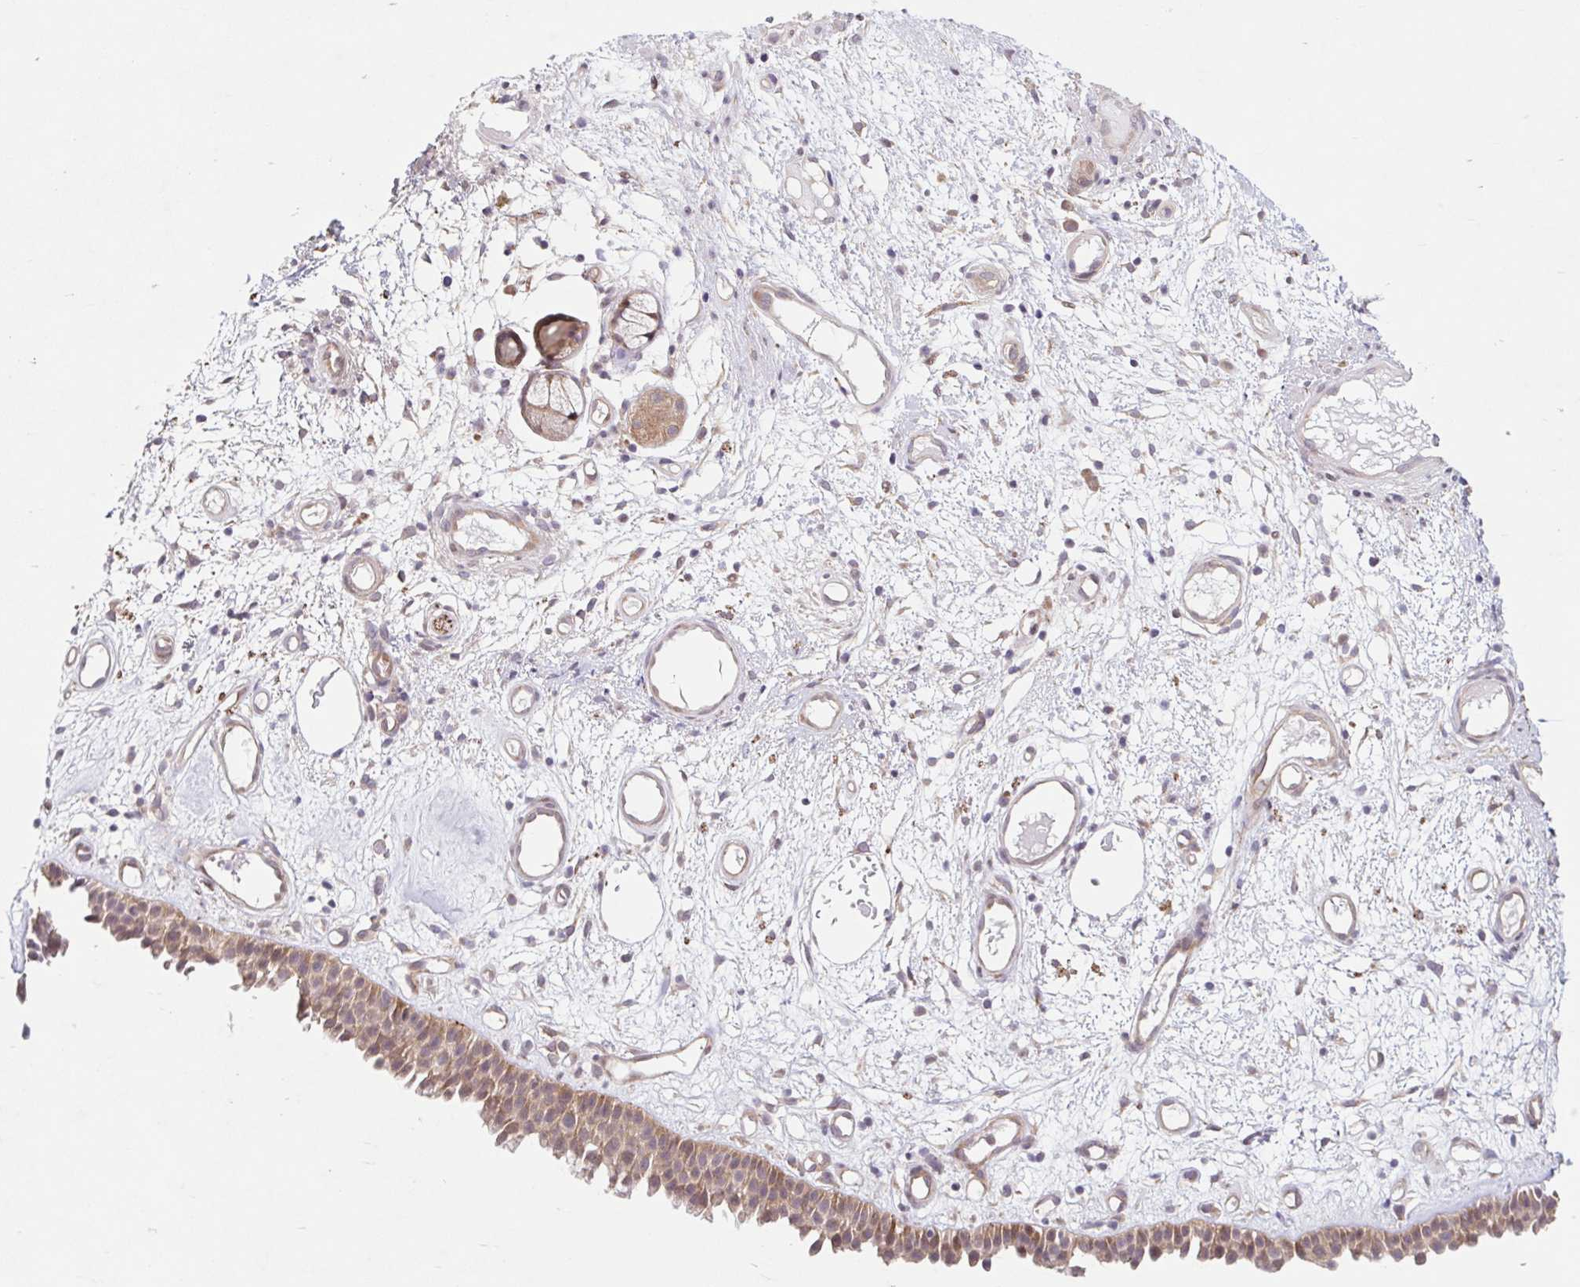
{"staining": {"intensity": "weak", "quantity": ">75%", "location": "cytoplasmic/membranous"}, "tissue": "nasopharynx", "cell_type": "Respiratory epithelial cells", "image_type": "normal", "snomed": [{"axis": "morphology", "description": "Normal tissue, NOS"}, {"axis": "morphology", "description": "Inflammation, NOS"}, {"axis": "topography", "description": "Nasopharynx"}], "caption": "Immunohistochemistry image of normal nasopharynx: human nasopharynx stained using immunohistochemistry (IHC) demonstrates low levels of weak protein expression localized specifically in the cytoplasmic/membranous of respiratory epithelial cells, appearing as a cytoplasmic/membranous brown color.", "gene": "HFE", "patient": {"sex": "male", "age": 54}}